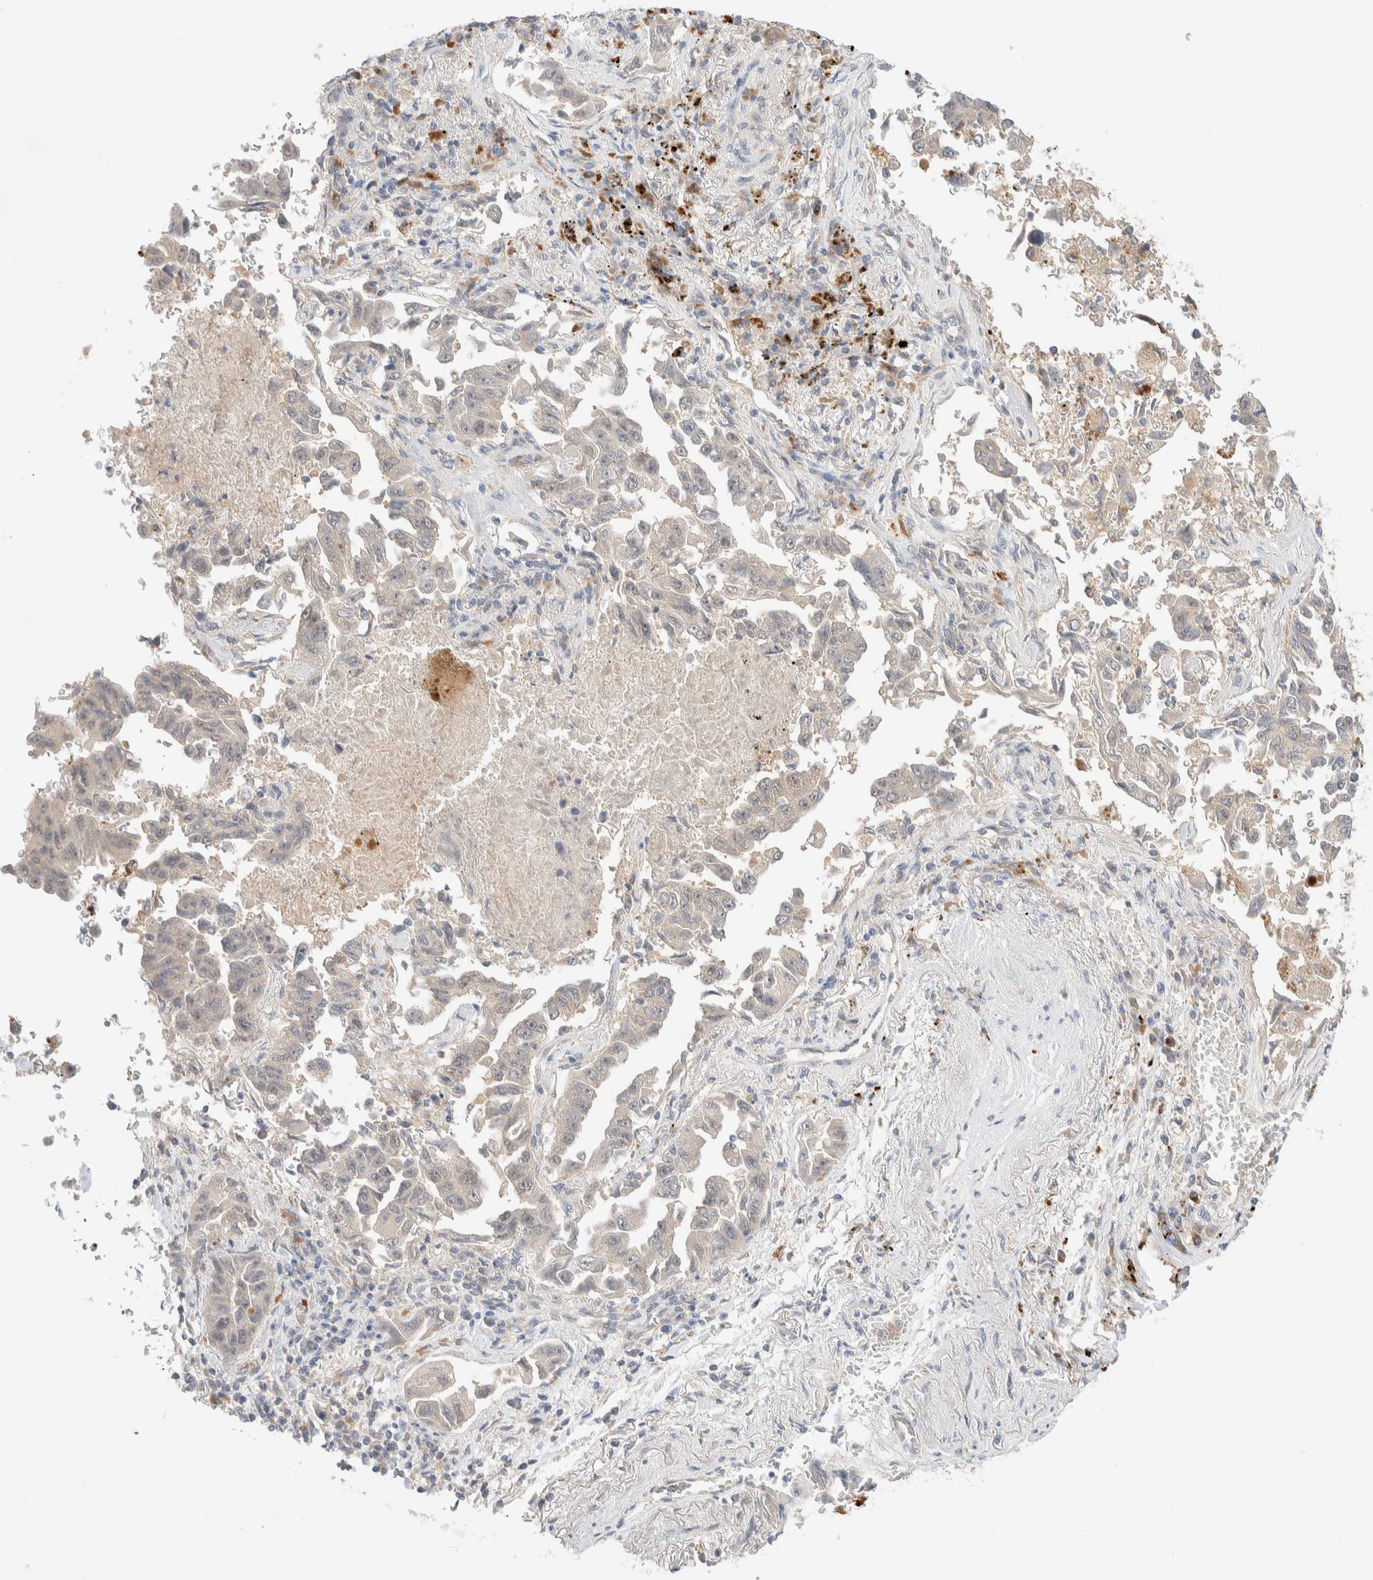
{"staining": {"intensity": "negative", "quantity": "none", "location": "none"}, "tissue": "lung cancer", "cell_type": "Tumor cells", "image_type": "cancer", "snomed": [{"axis": "morphology", "description": "Adenocarcinoma, NOS"}, {"axis": "topography", "description": "Lung"}], "caption": "Lung adenocarcinoma was stained to show a protein in brown. There is no significant expression in tumor cells. The staining was performed using DAB (3,3'-diaminobenzidine) to visualize the protein expression in brown, while the nuclei were stained in blue with hematoxylin (Magnification: 20x).", "gene": "CHKA", "patient": {"sex": "female", "age": 51}}